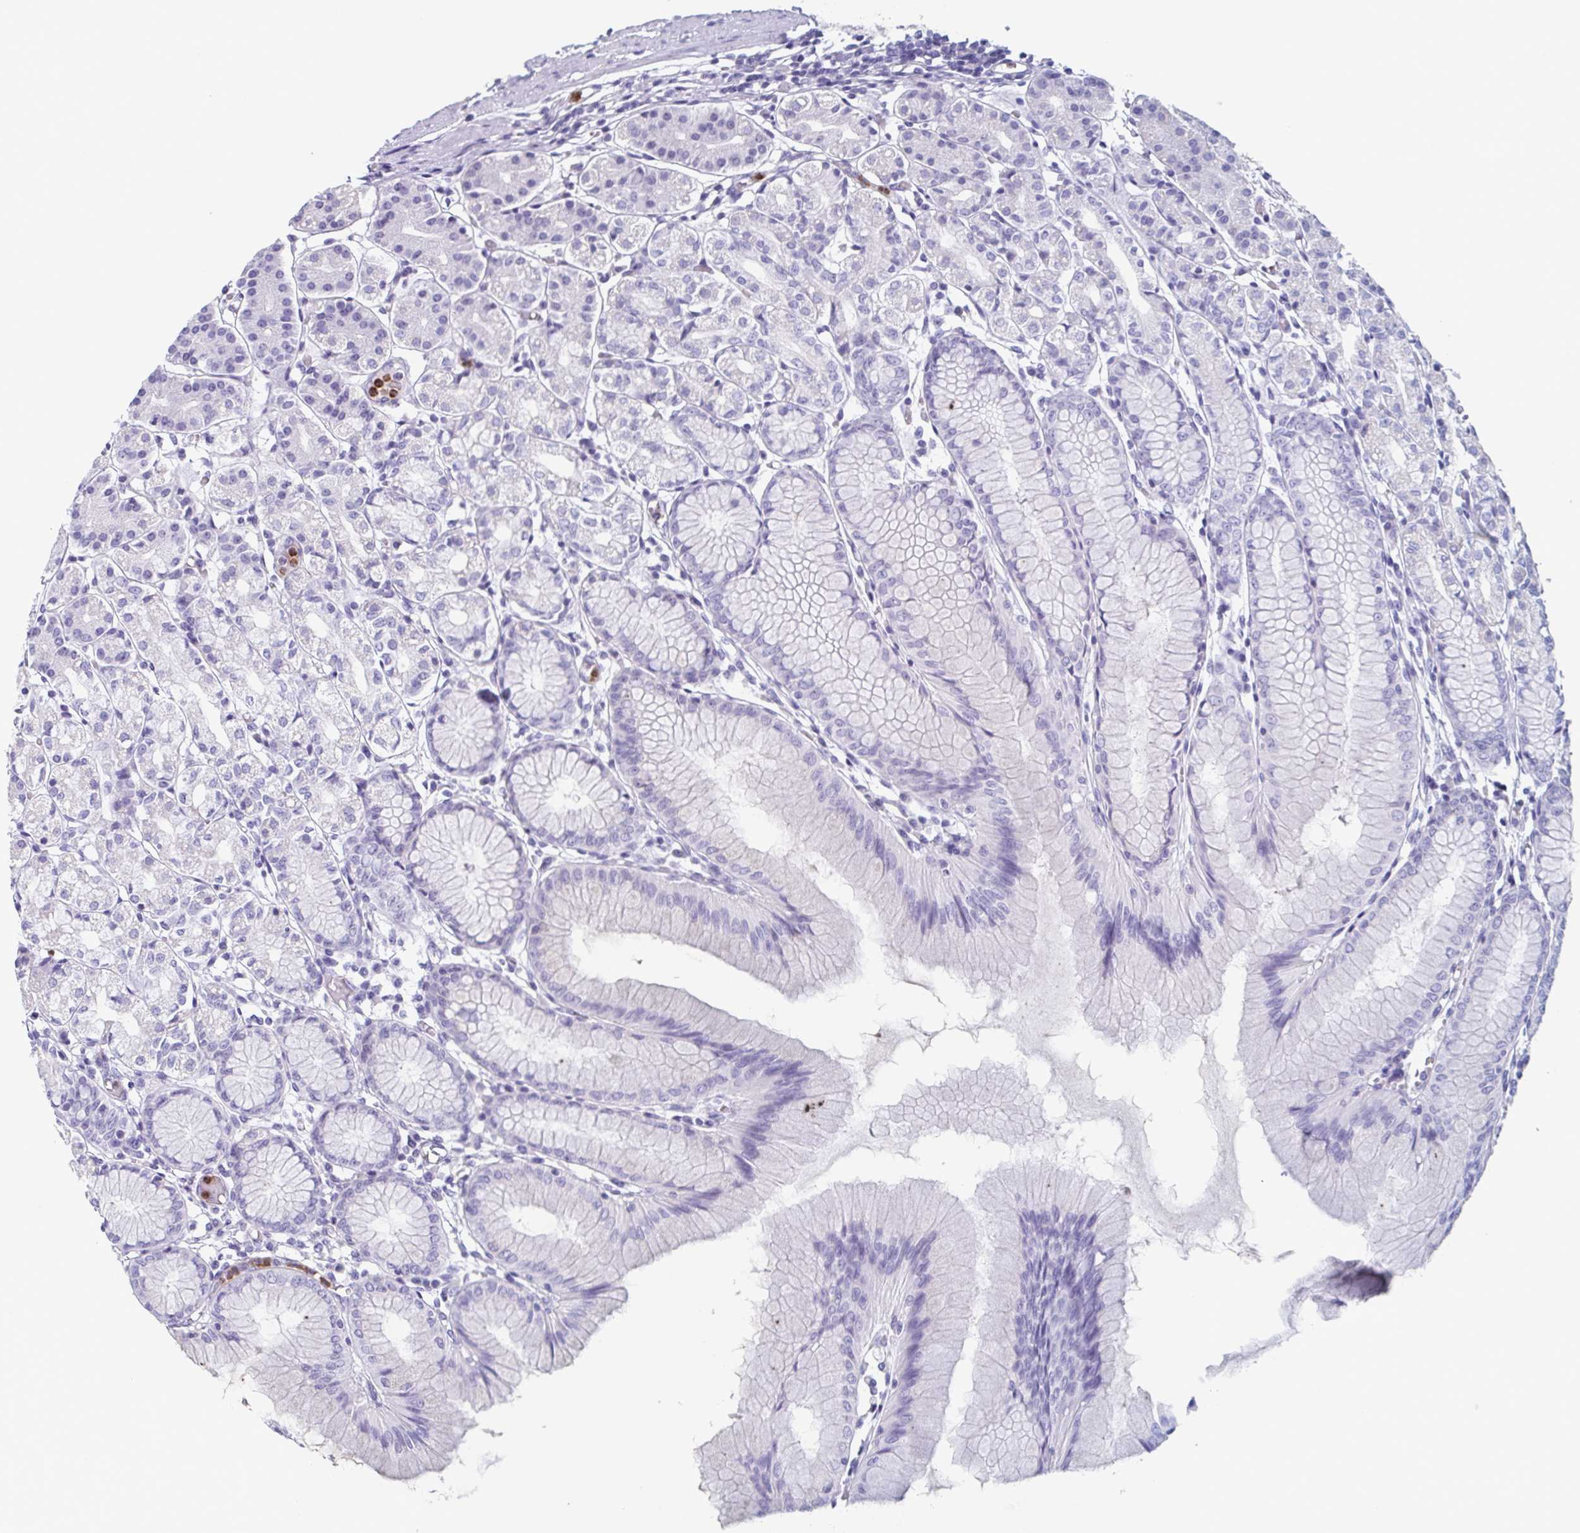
{"staining": {"intensity": "negative", "quantity": "none", "location": "none"}, "tissue": "stomach", "cell_type": "Glandular cells", "image_type": "normal", "snomed": [{"axis": "morphology", "description": "Normal tissue, NOS"}, {"axis": "topography", "description": "Stomach"}], "caption": "Glandular cells show no significant protein staining in normal stomach.", "gene": "BPI", "patient": {"sex": "female", "age": 57}}